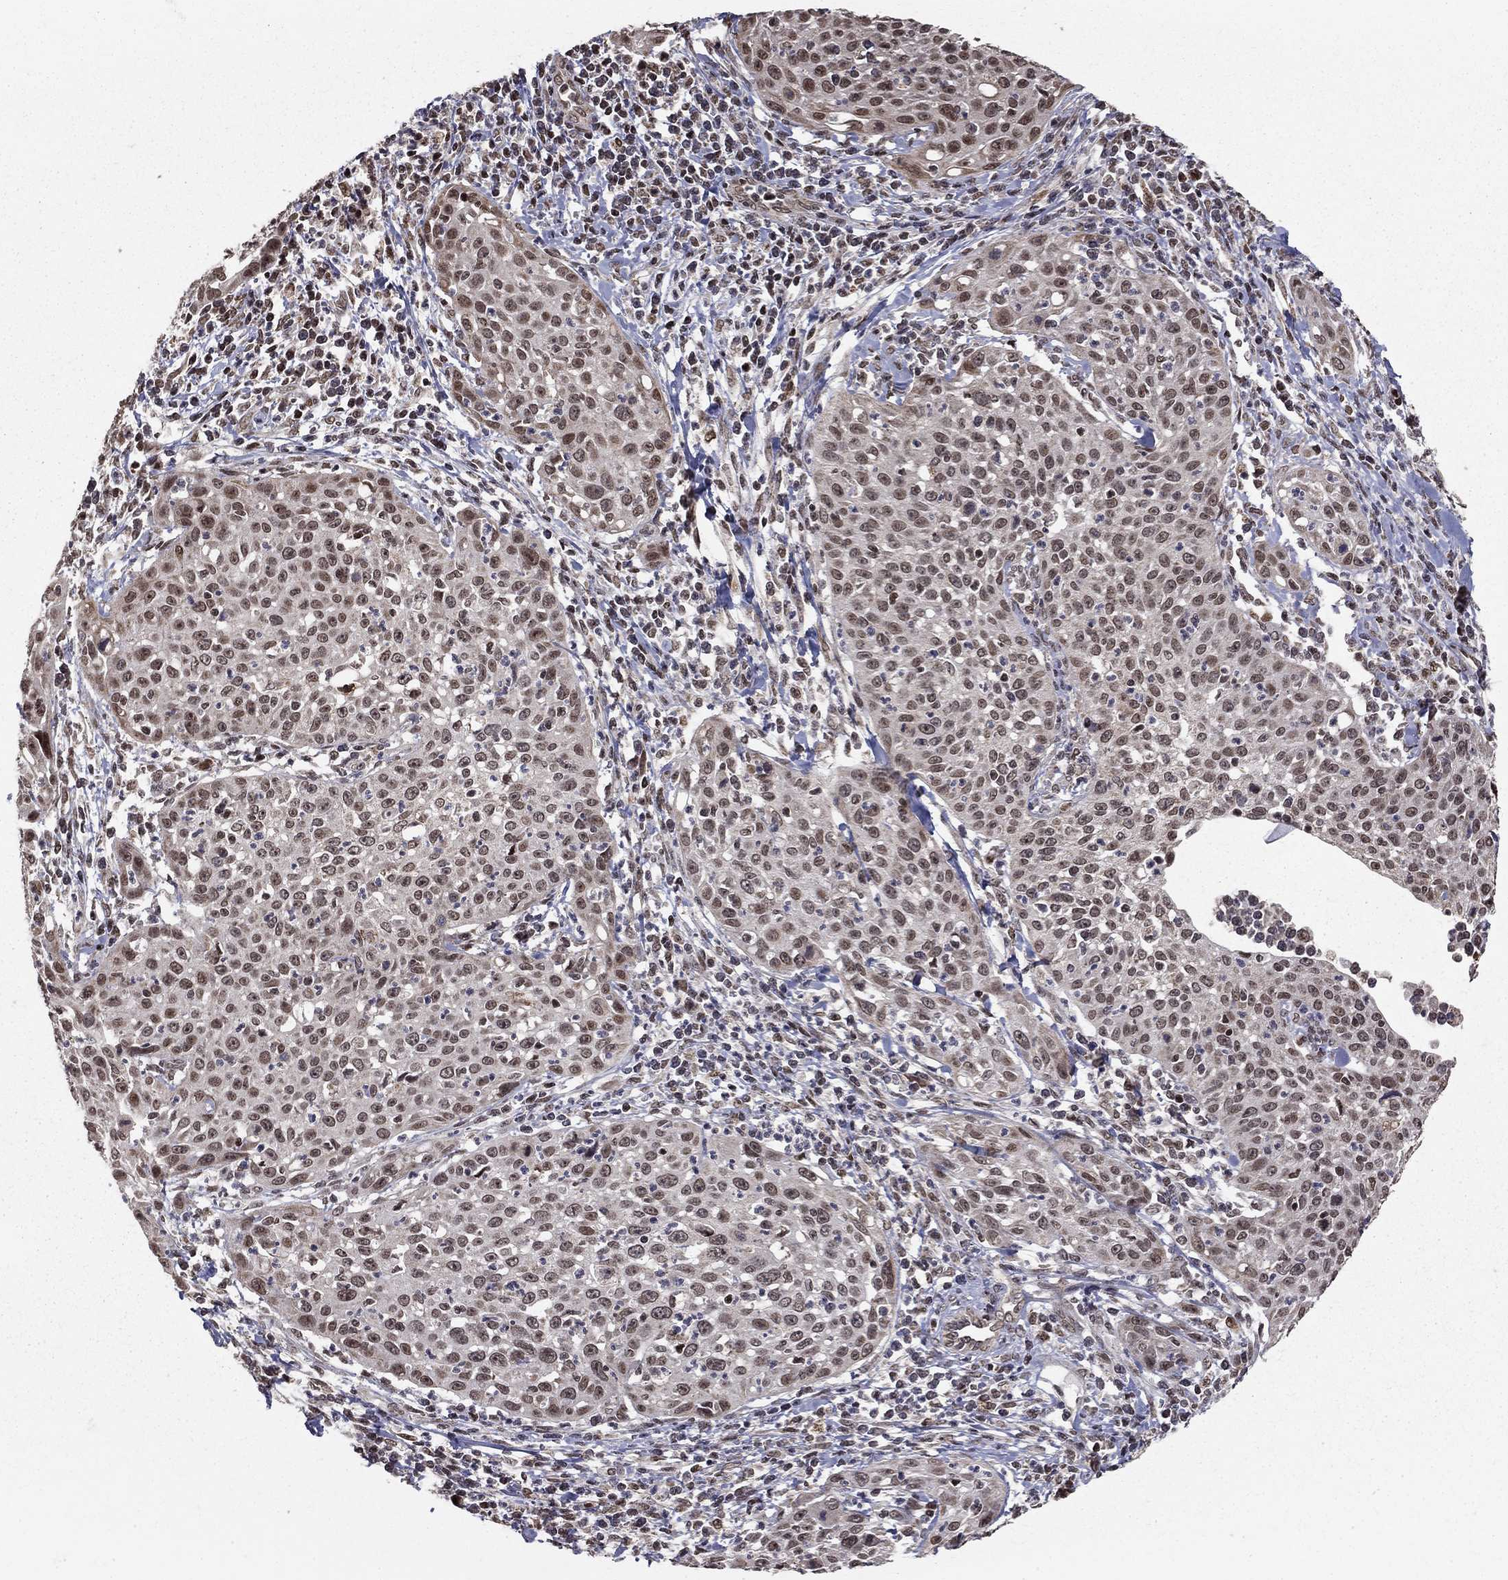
{"staining": {"intensity": "weak", "quantity": "25%-75%", "location": "cytoplasmic/membranous,nuclear"}, "tissue": "cervical cancer", "cell_type": "Tumor cells", "image_type": "cancer", "snomed": [{"axis": "morphology", "description": "Squamous cell carcinoma, NOS"}, {"axis": "topography", "description": "Cervix"}], "caption": "This image demonstrates cervical cancer (squamous cell carcinoma) stained with immunohistochemistry to label a protein in brown. The cytoplasmic/membranous and nuclear of tumor cells show weak positivity for the protein. Nuclei are counter-stained blue.", "gene": "ACOT13", "patient": {"sex": "female", "age": 26}}